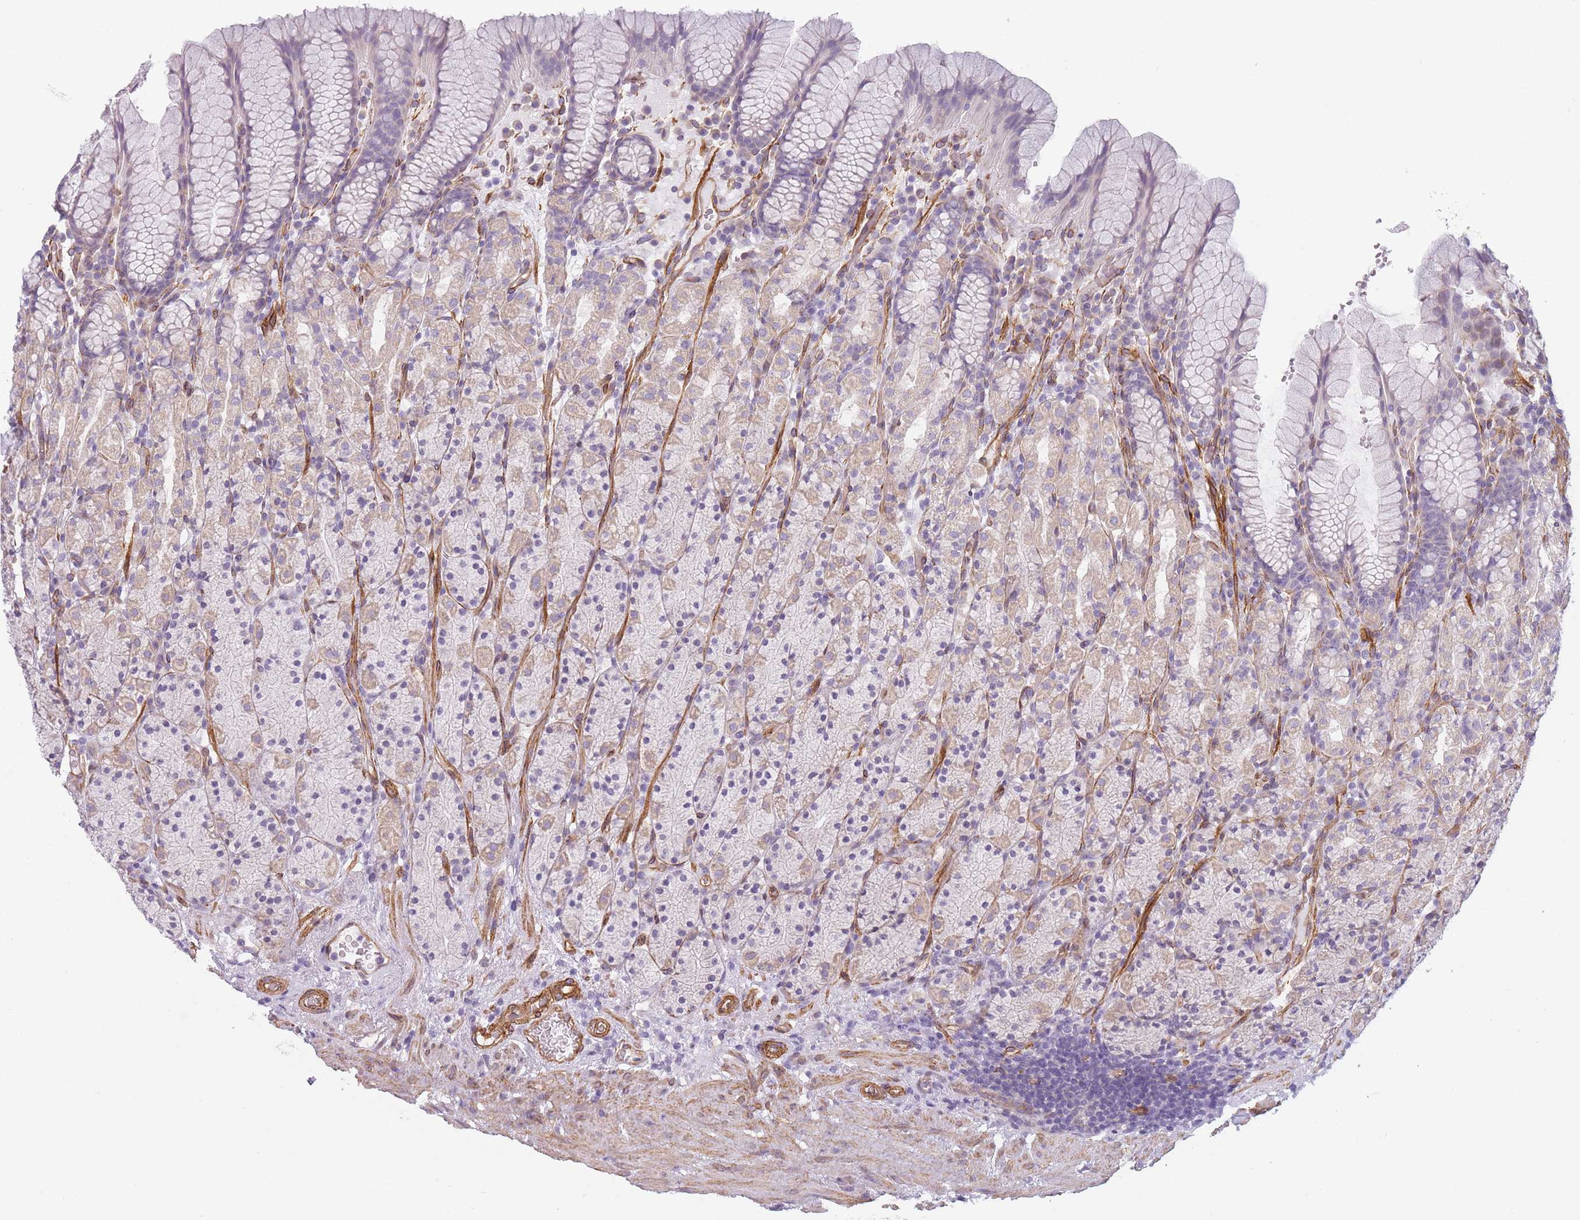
{"staining": {"intensity": "weak", "quantity": "<25%", "location": "cytoplasmic/membranous"}, "tissue": "stomach", "cell_type": "Glandular cells", "image_type": "normal", "snomed": [{"axis": "morphology", "description": "Normal tissue, NOS"}, {"axis": "topography", "description": "Stomach, upper"}, {"axis": "topography", "description": "Stomach"}], "caption": "DAB (3,3'-diaminobenzidine) immunohistochemical staining of normal human stomach shows no significant expression in glandular cells.", "gene": "OR6B2", "patient": {"sex": "male", "age": 62}}